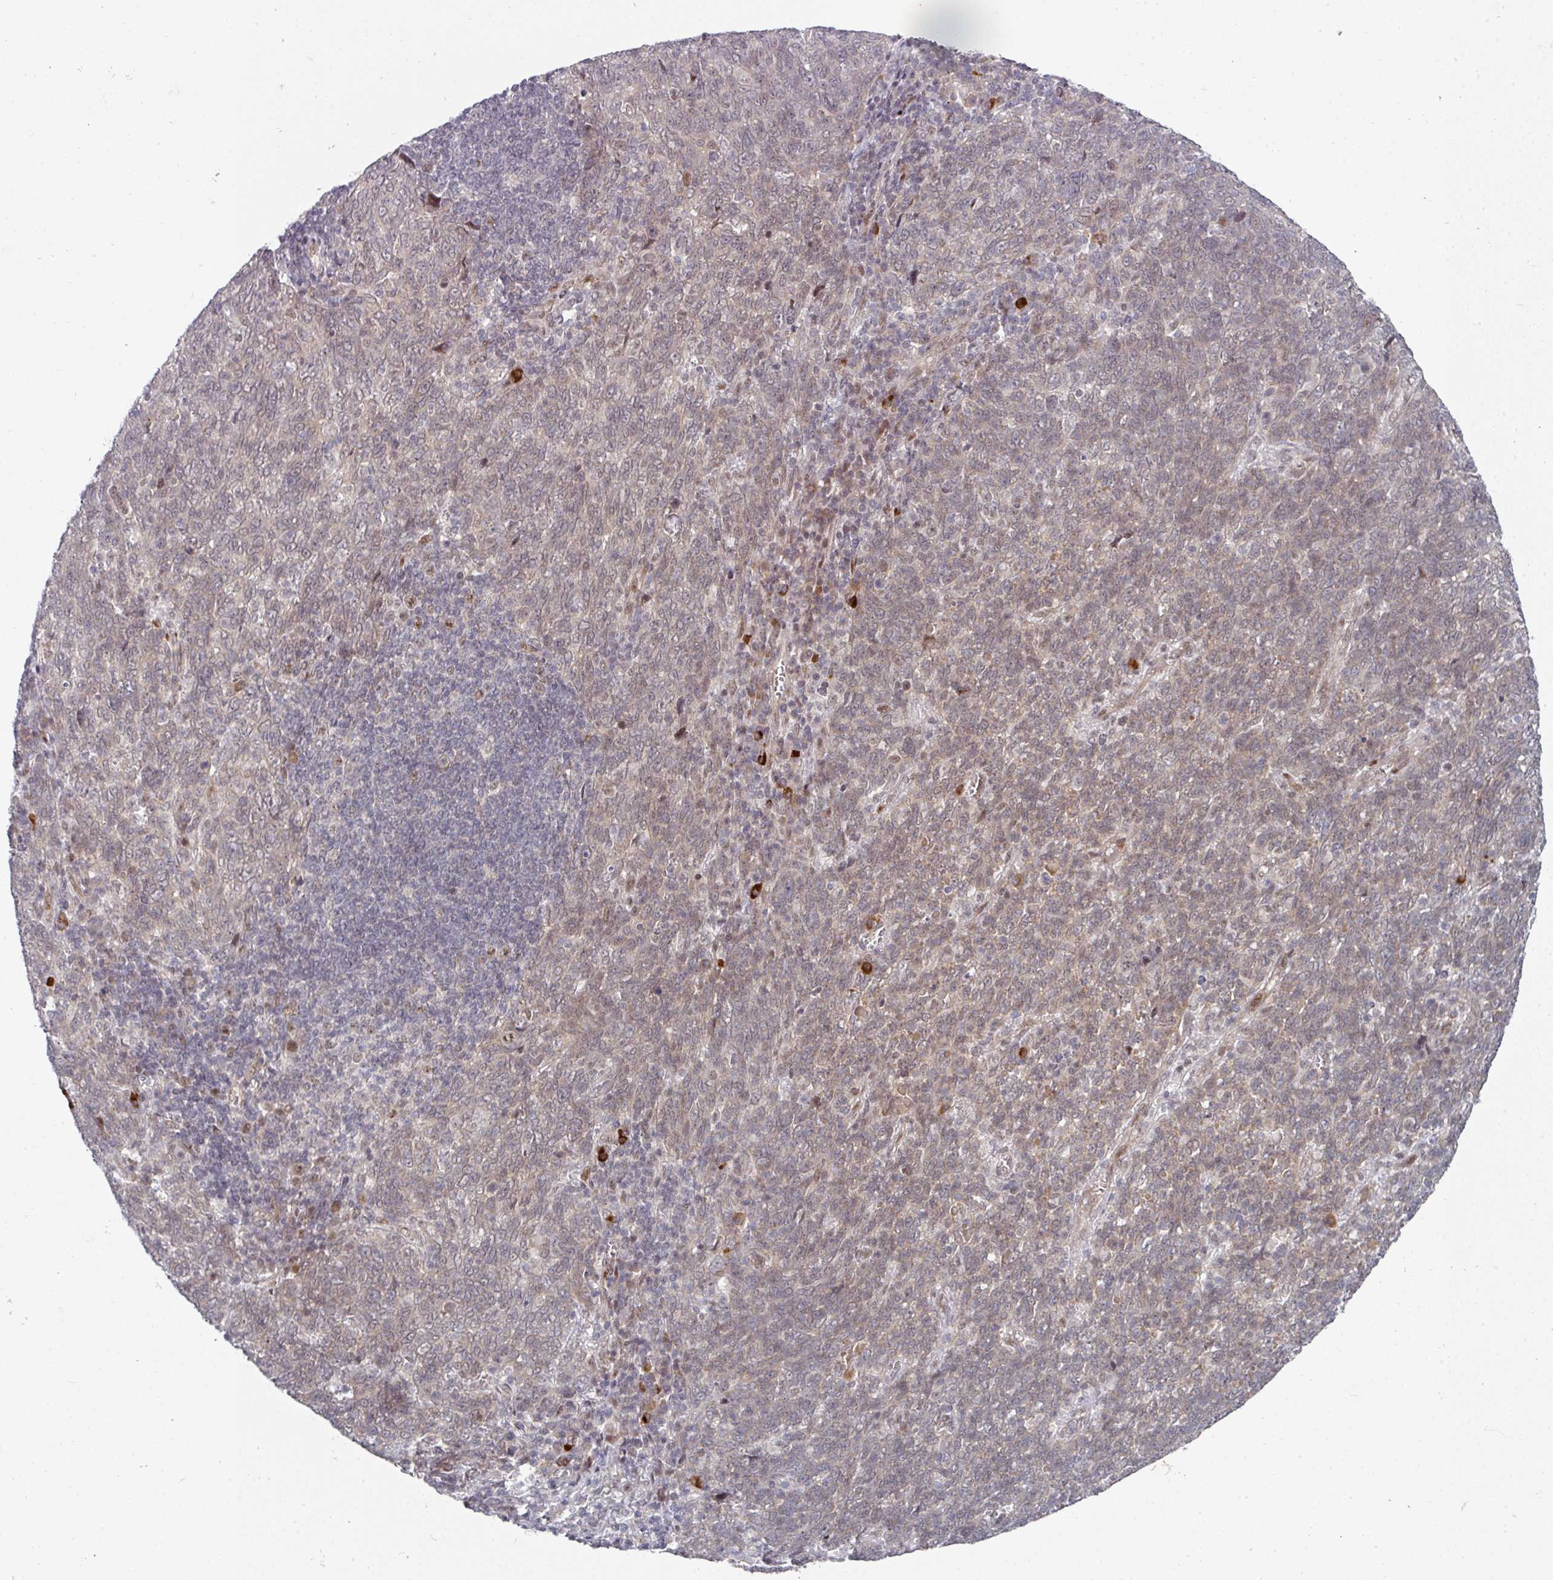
{"staining": {"intensity": "weak", "quantity": "<25%", "location": "cytoplasmic/membranous,nuclear"}, "tissue": "lung cancer", "cell_type": "Tumor cells", "image_type": "cancer", "snomed": [{"axis": "morphology", "description": "Squamous cell carcinoma, NOS"}, {"axis": "topography", "description": "Lung"}], "caption": "The image demonstrates no significant staining in tumor cells of squamous cell carcinoma (lung).", "gene": "TMCC1", "patient": {"sex": "female", "age": 72}}